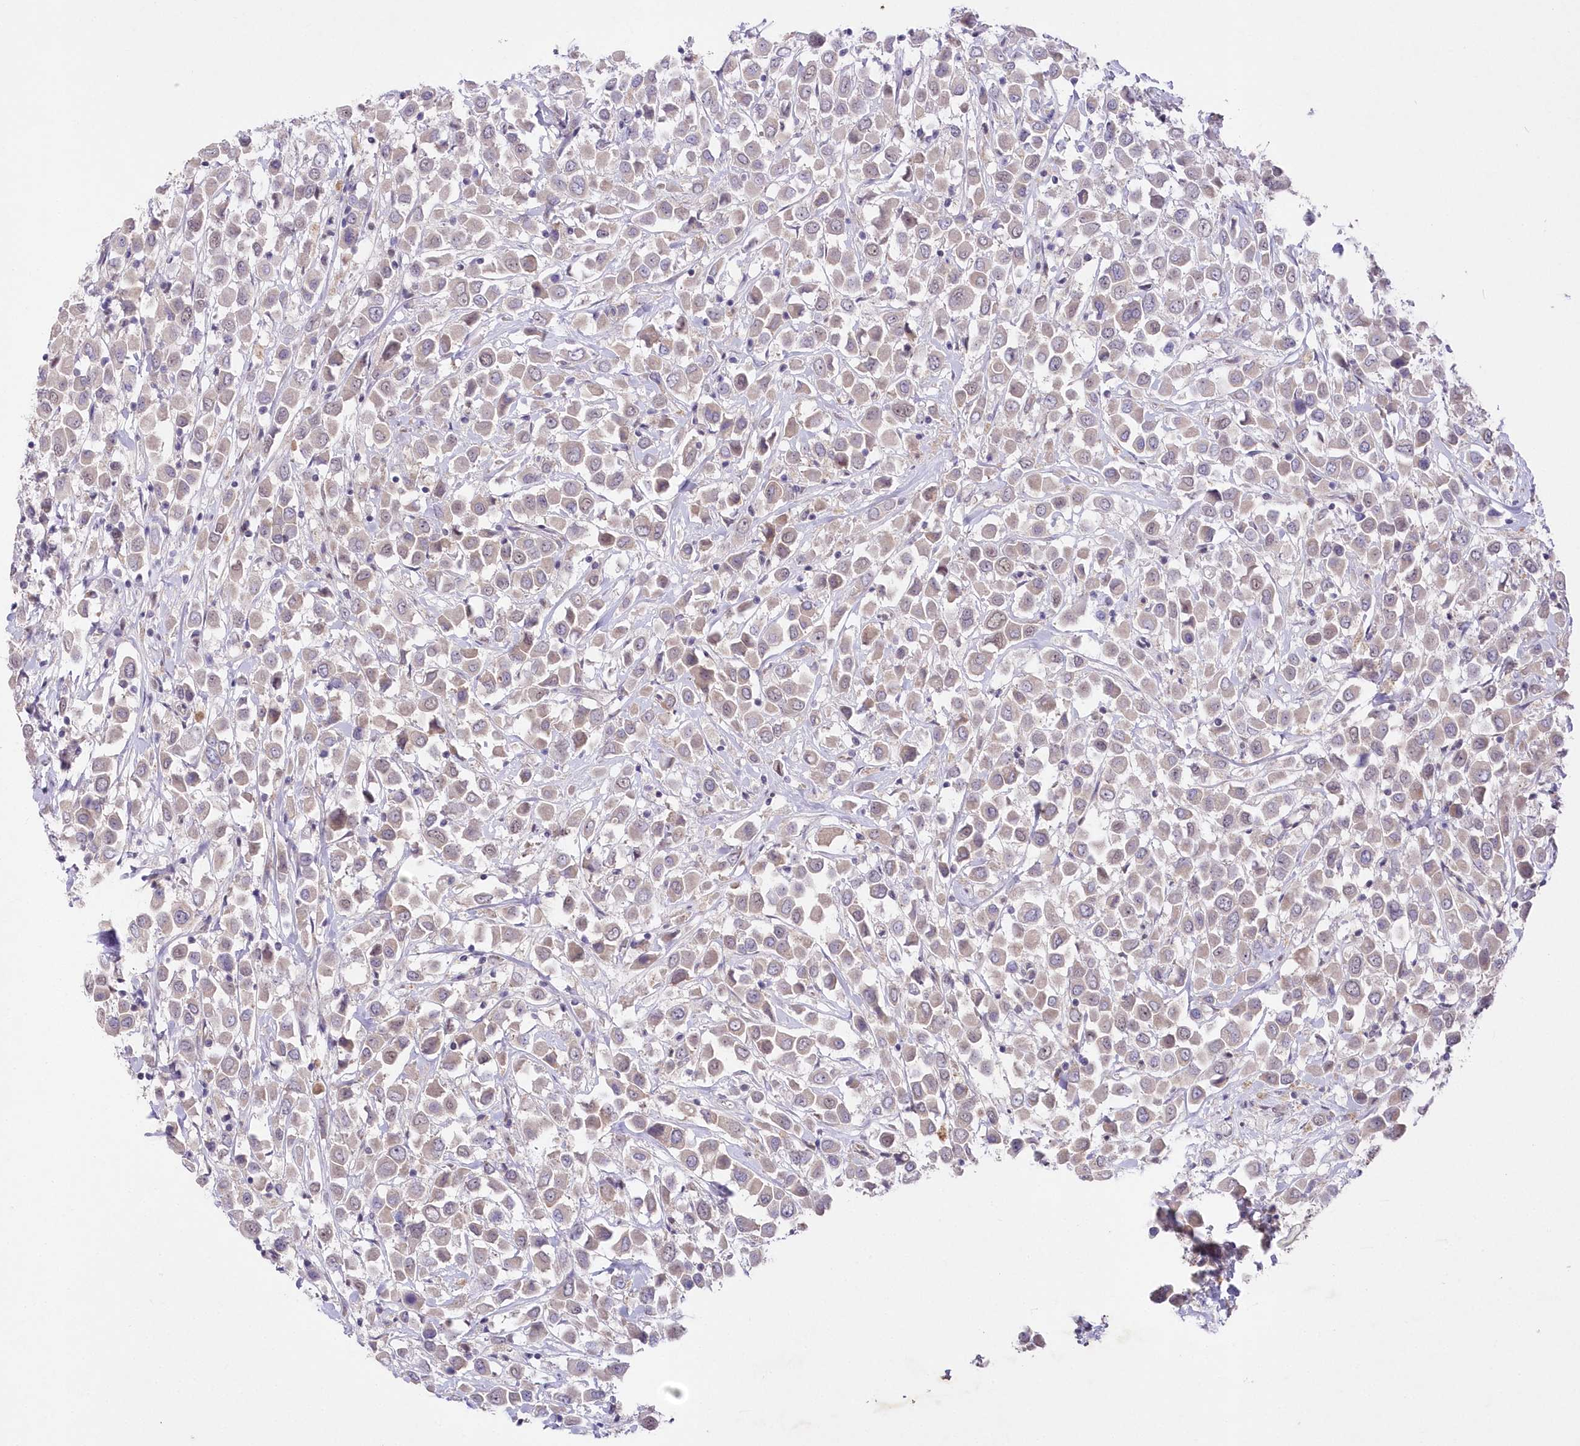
{"staining": {"intensity": "negative", "quantity": "none", "location": "none"}, "tissue": "breast cancer", "cell_type": "Tumor cells", "image_type": "cancer", "snomed": [{"axis": "morphology", "description": "Duct carcinoma"}, {"axis": "topography", "description": "Breast"}], "caption": "Tumor cells show no significant protein expression in breast cancer.", "gene": "RBM27", "patient": {"sex": "female", "age": 61}}